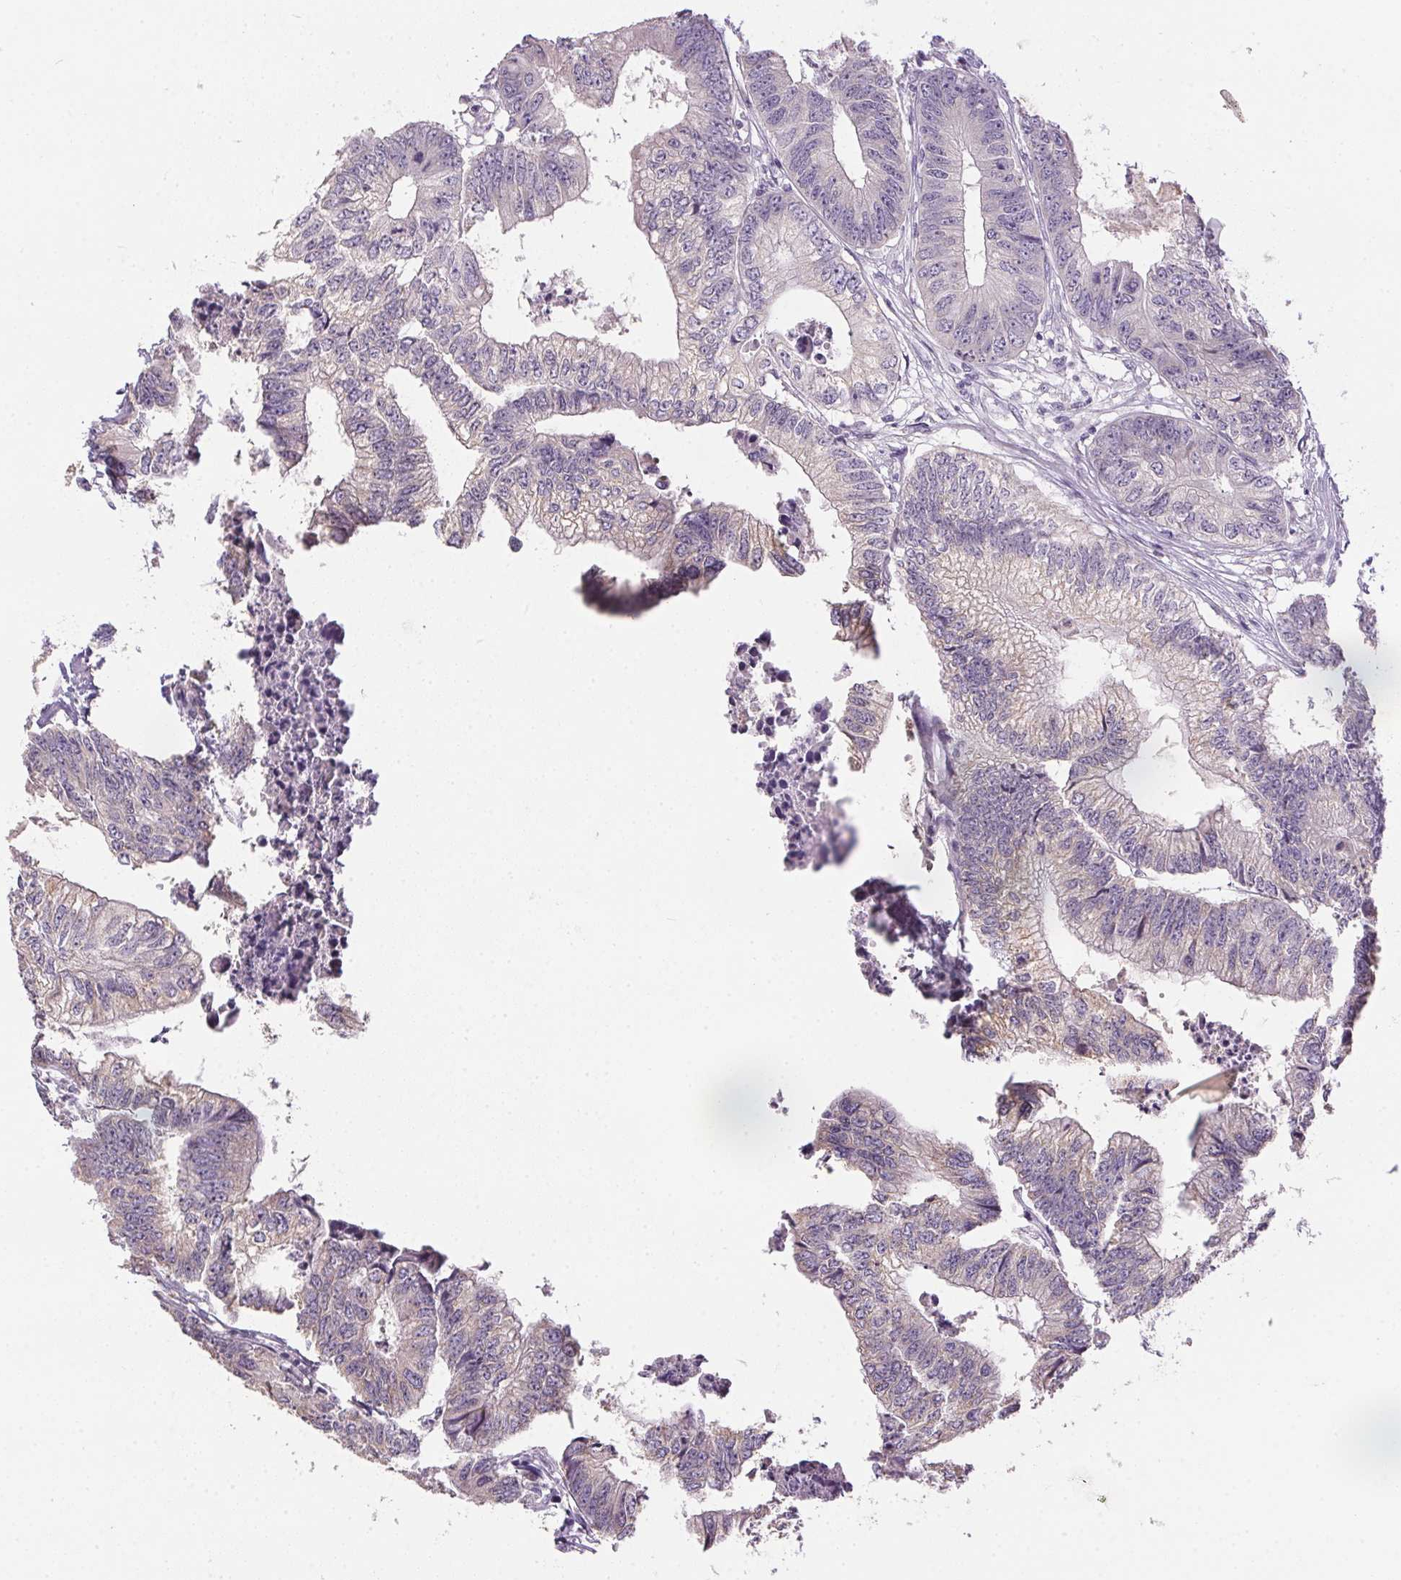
{"staining": {"intensity": "negative", "quantity": "none", "location": "none"}, "tissue": "colorectal cancer", "cell_type": "Tumor cells", "image_type": "cancer", "snomed": [{"axis": "morphology", "description": "Adenocarcinoma, NOS"}, {"axis": "topography", "description": "Rectum"}], "caption": "Colorectal cancer stained for a protein using immunohistochemistry demonstrates no expression tumor cells.", "gene": "SPACA9", "patient": {"sex": "male", "age": 63}}